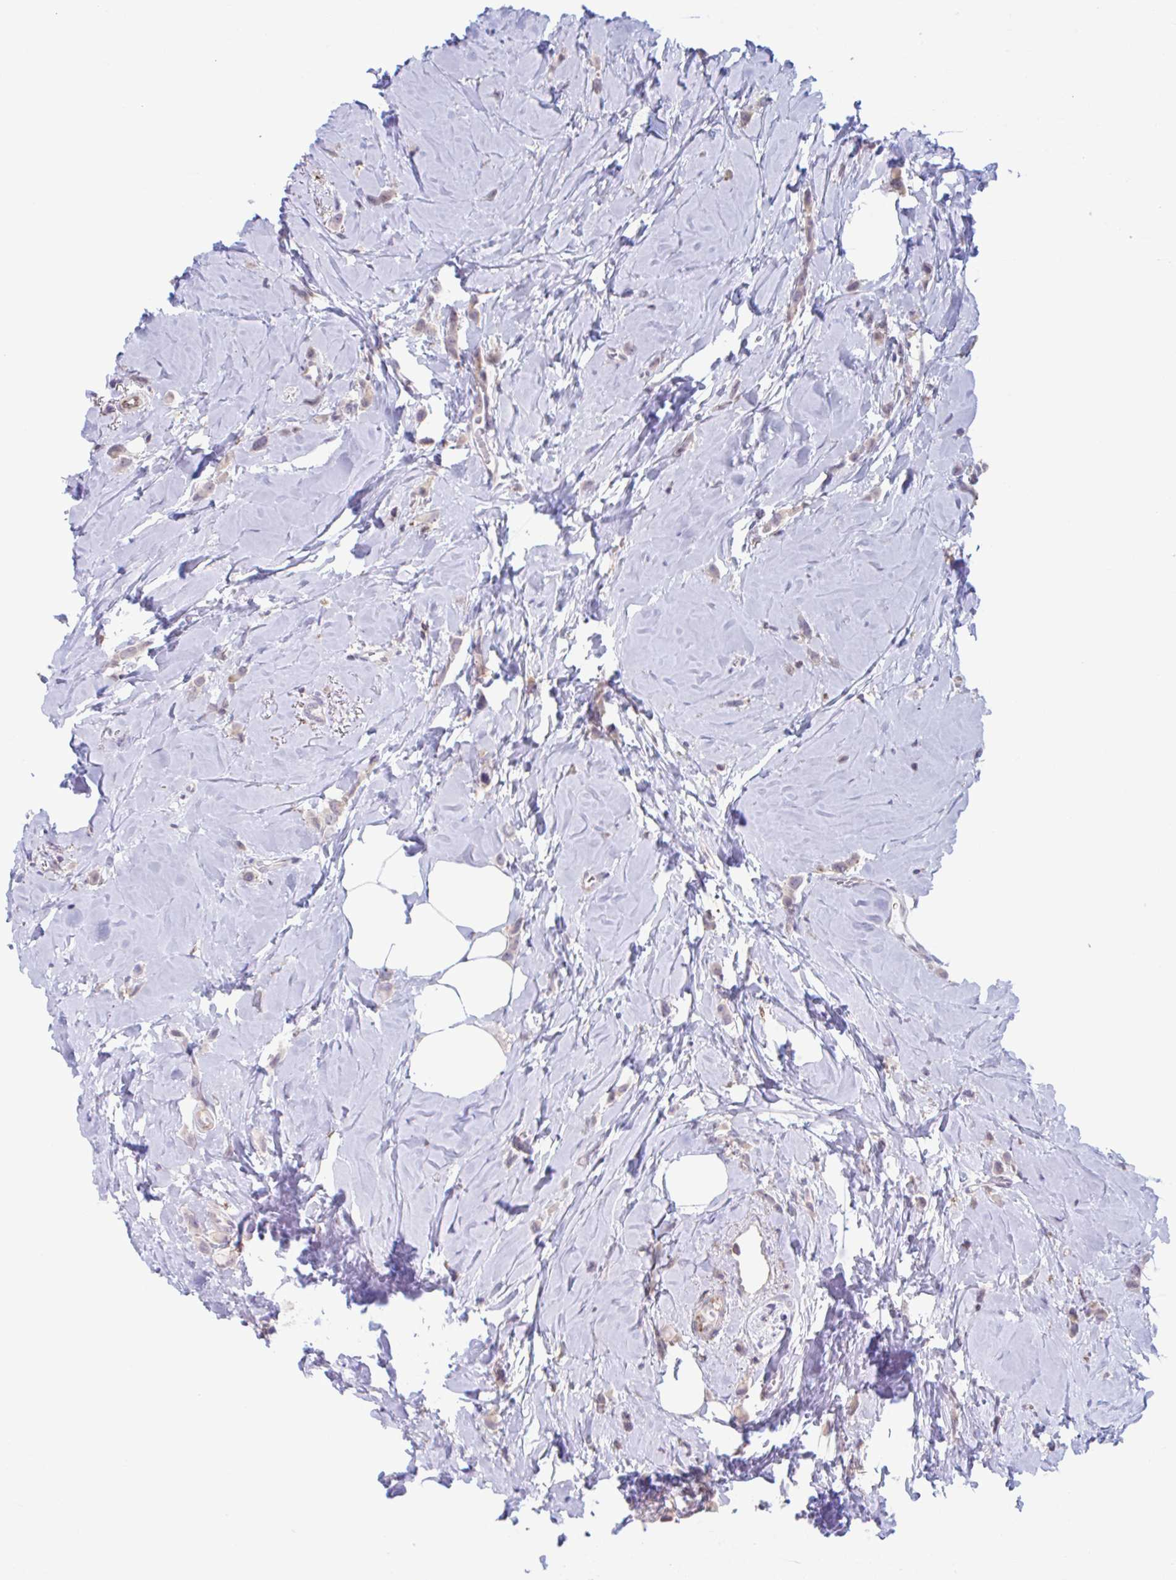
{"staining": {"intensity": "weak", "quantity": ">75%", "location": "cytoplasmic/membranous"}, "tissue": "breast cancer", "cell_type": "Tumor cells", "image_type": "cancer", "snomed": [{"axis": "morphology", "description": "Lobular carcinoma"}, {"axis": "topography", "description": "Breast"}], "caption": "Immunohistochemical staining of breast lobular carcinoma reveals low levels of weak cytoplasmic/membranous staining in approximately >75% of tumor cells.", "gene": "ADAT3", "patient": {"sex": "female", "age": 66}}